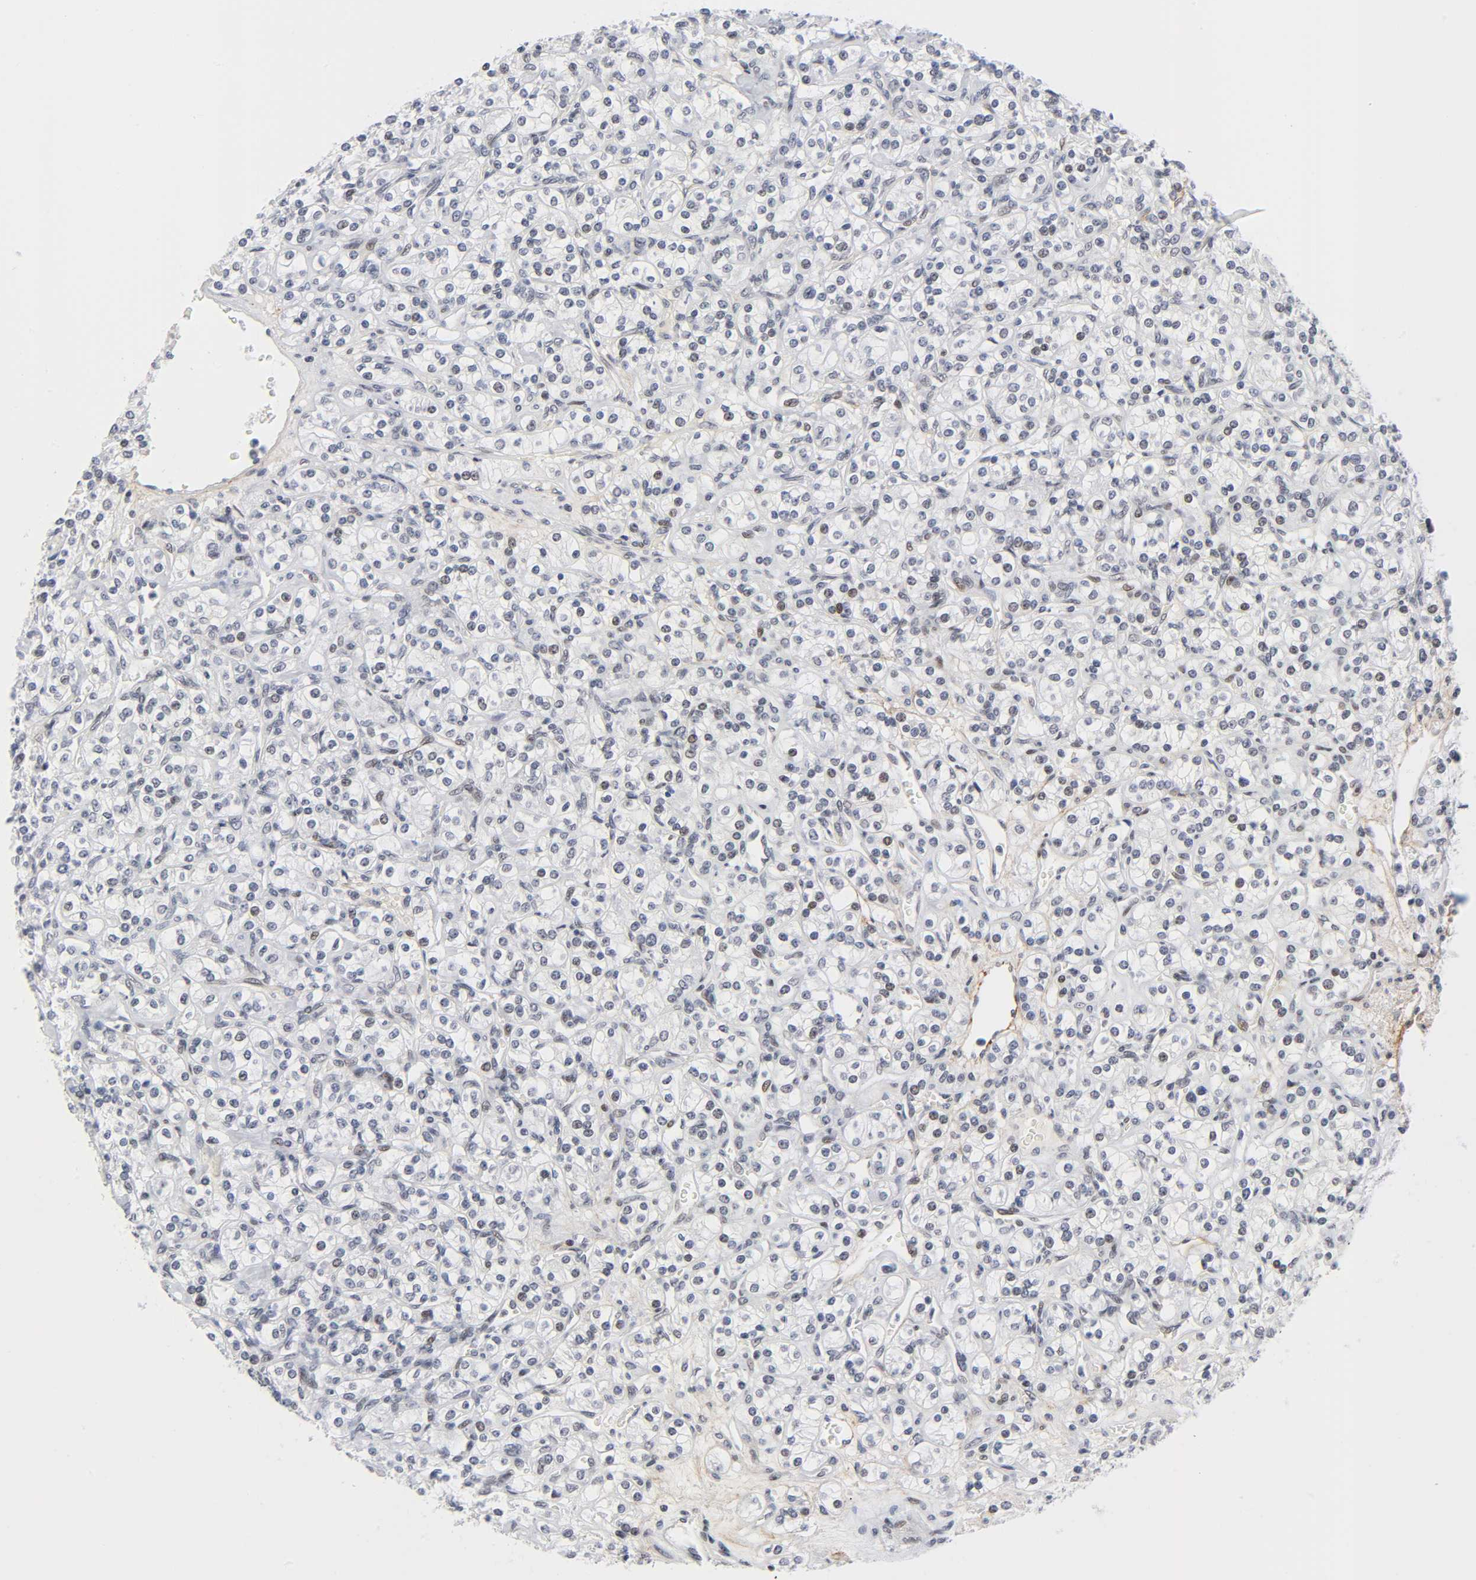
{"staining": {"intensity": "weak", "quantity": "<25%", "location": "nuclear"}, "tissue": "renal cancer", "cell_type": "Tumor cells", "image_type": "cancer", "snomed": [{"axis": "morphology", "description": "Adenocarcinoma, NOS"}, {"axis": "topography", "description": "Kidney"}], "caption": "DAB (3,3'-diaminobenzidine) immunohistochemical staining of human renal adenocarcinoma demonstrates no significant expression in tumor cells.", "gene": "DIDO1", "patient": {"sex": "male", "age": 77}}